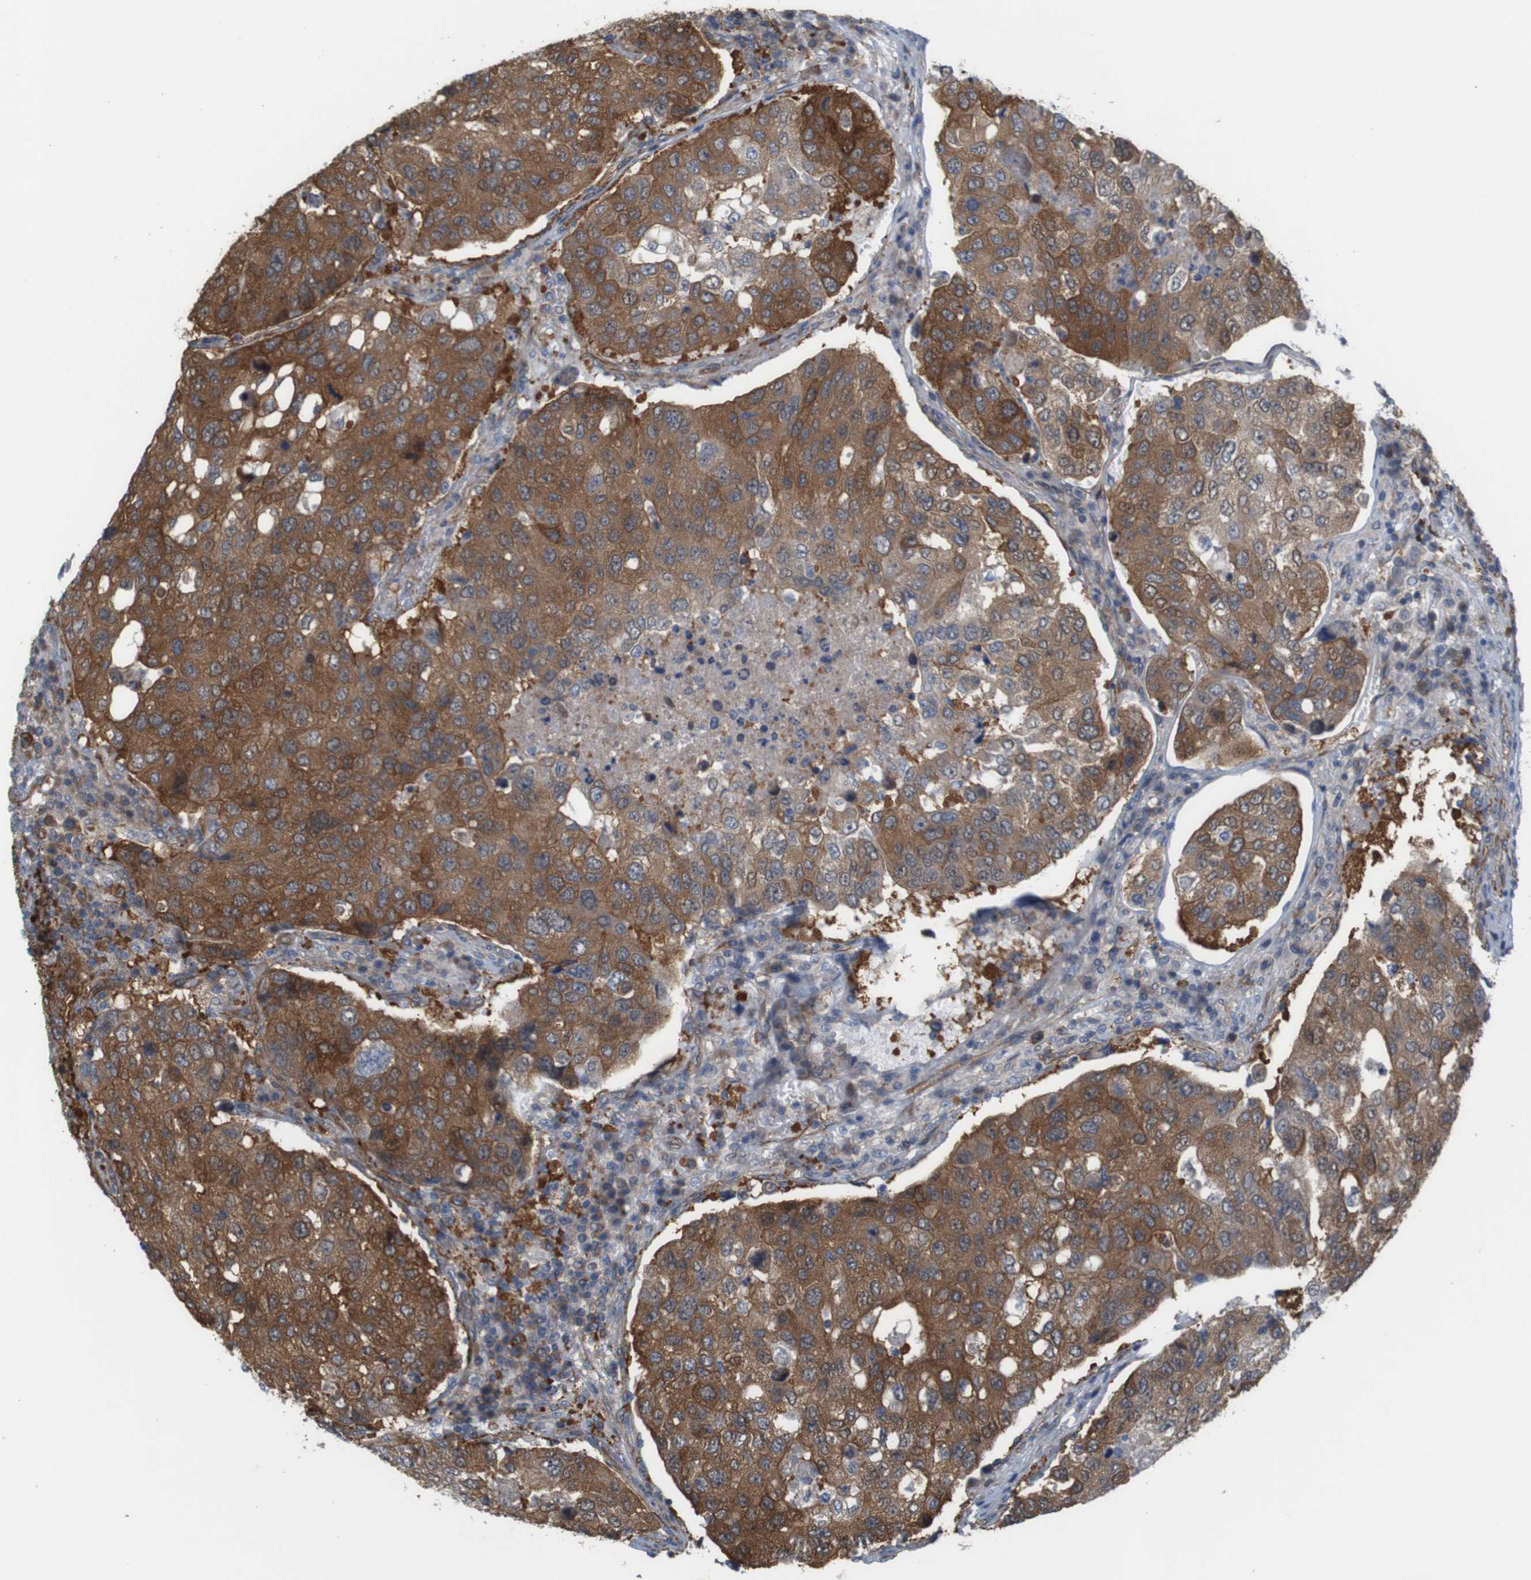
{"staining": {"intensity": "strong", "quantity": ">75%", "location": "cytoplasmic/membranous"}, "tissue": "urothelial cancer", "cell_type": "Tumor cells", "image_type": "cancer", "snomed": [{"axis": "morphology", "description": "Urothelial carcinoma, High grade"}, {"axis": "topography", "description": "Lymph node"}, {"axis": "topography", "description": "Urinary bladder"}], "caption": "Immunohistochemical staining of urothelial carcinoma (high-grade) shows strong cytoplasmic/membranous protein staining in about >75% of tumor cells.", "gene": "JPH1", "patient": {"sex": "male", "age": 51}}